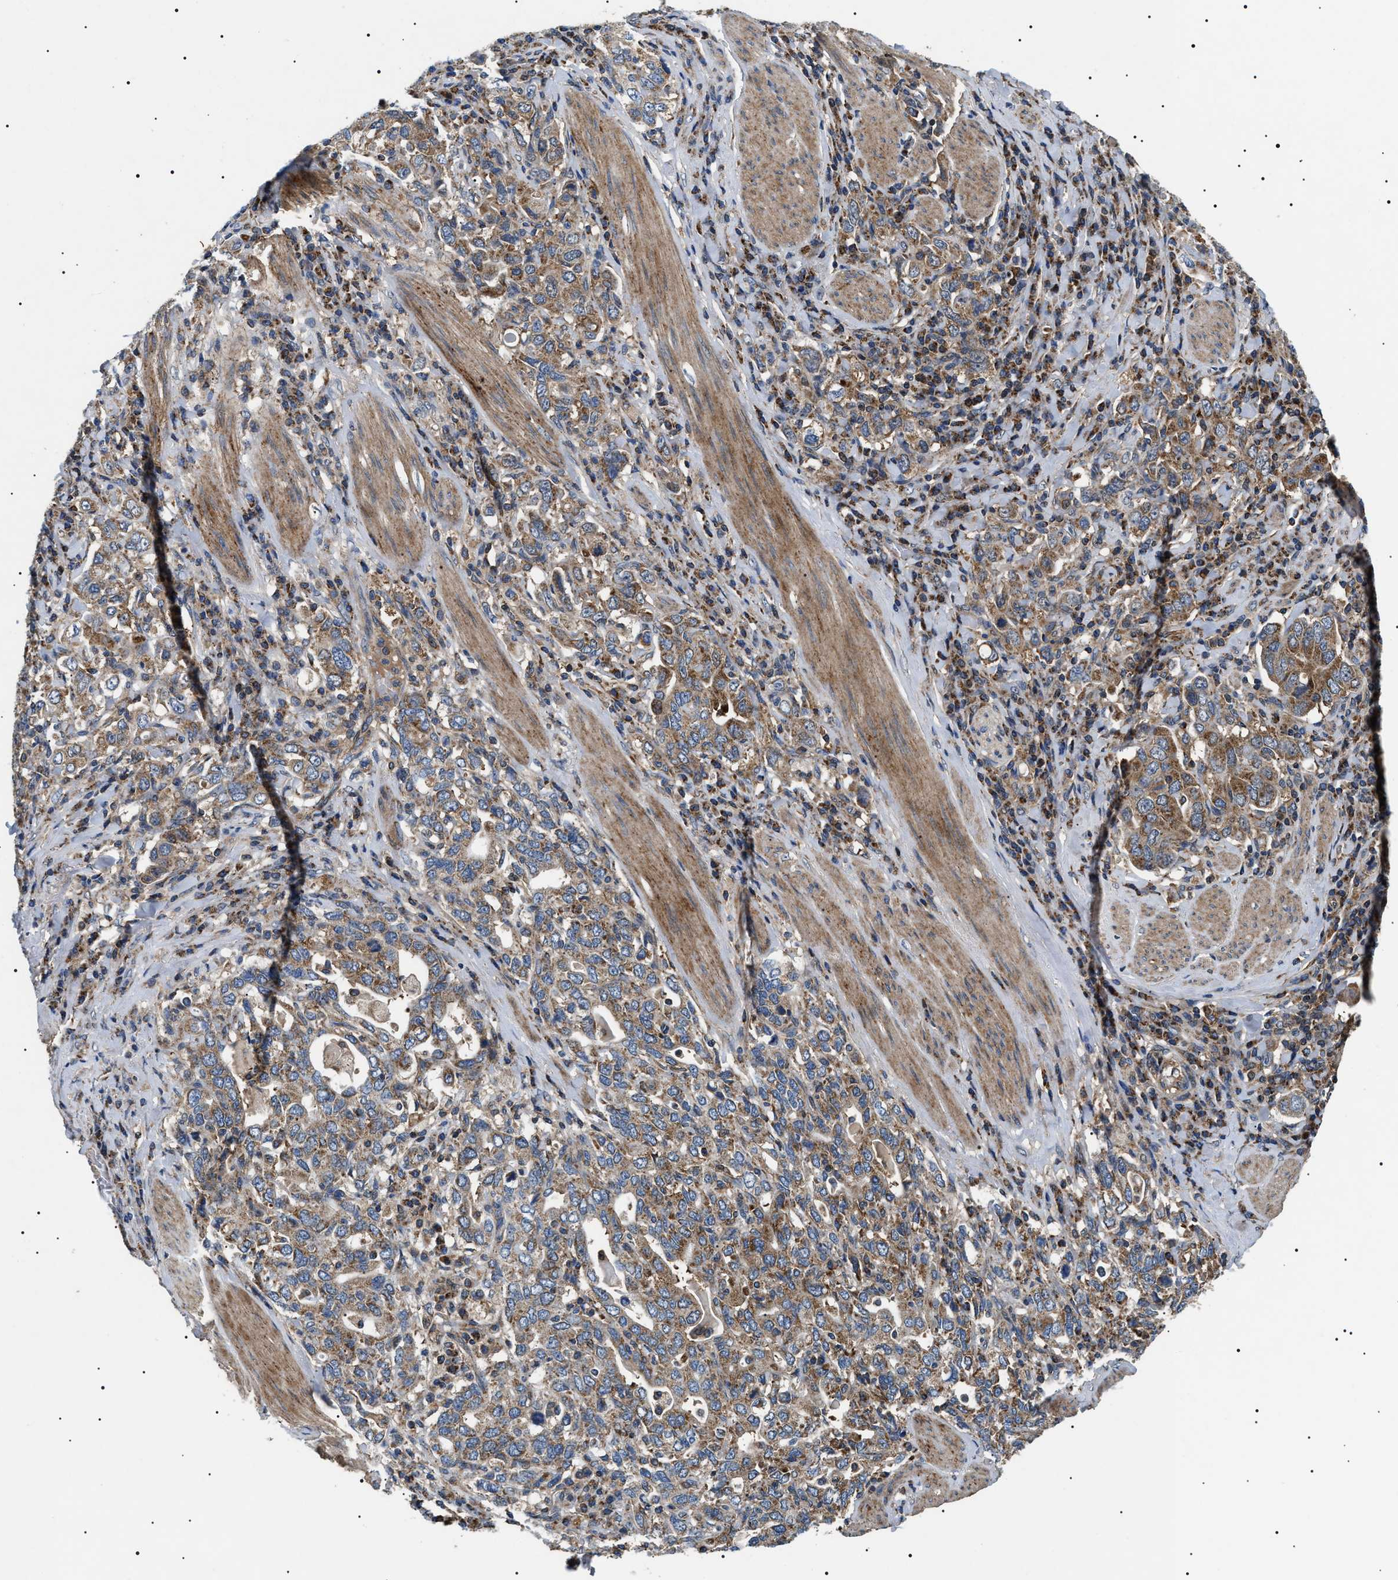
{"staining": {"intensity": "moderate", "quantity": ">75%", "location": "cytoplasmic/membranous"}, "tissue": "stomach cancer", "cell_type": "Tumor cells", "image_type": "cancer", "snomed": [{"axis": "morphology", "description": "Adenocarcinoma, NOS"}, {"axis": "topography", "description": "Stomach, upper"}], "caption": "Stomach cancer tissue exhibits moderate cytoplasmic/membranous expression in approximately >75% of tumor cells (DAB (3,3'-diaminobenzidine) = brown stain, brightfield microscopy at high magnification).", "gene": "OXSM", "patient": {"sex": "male", "age": 62}}